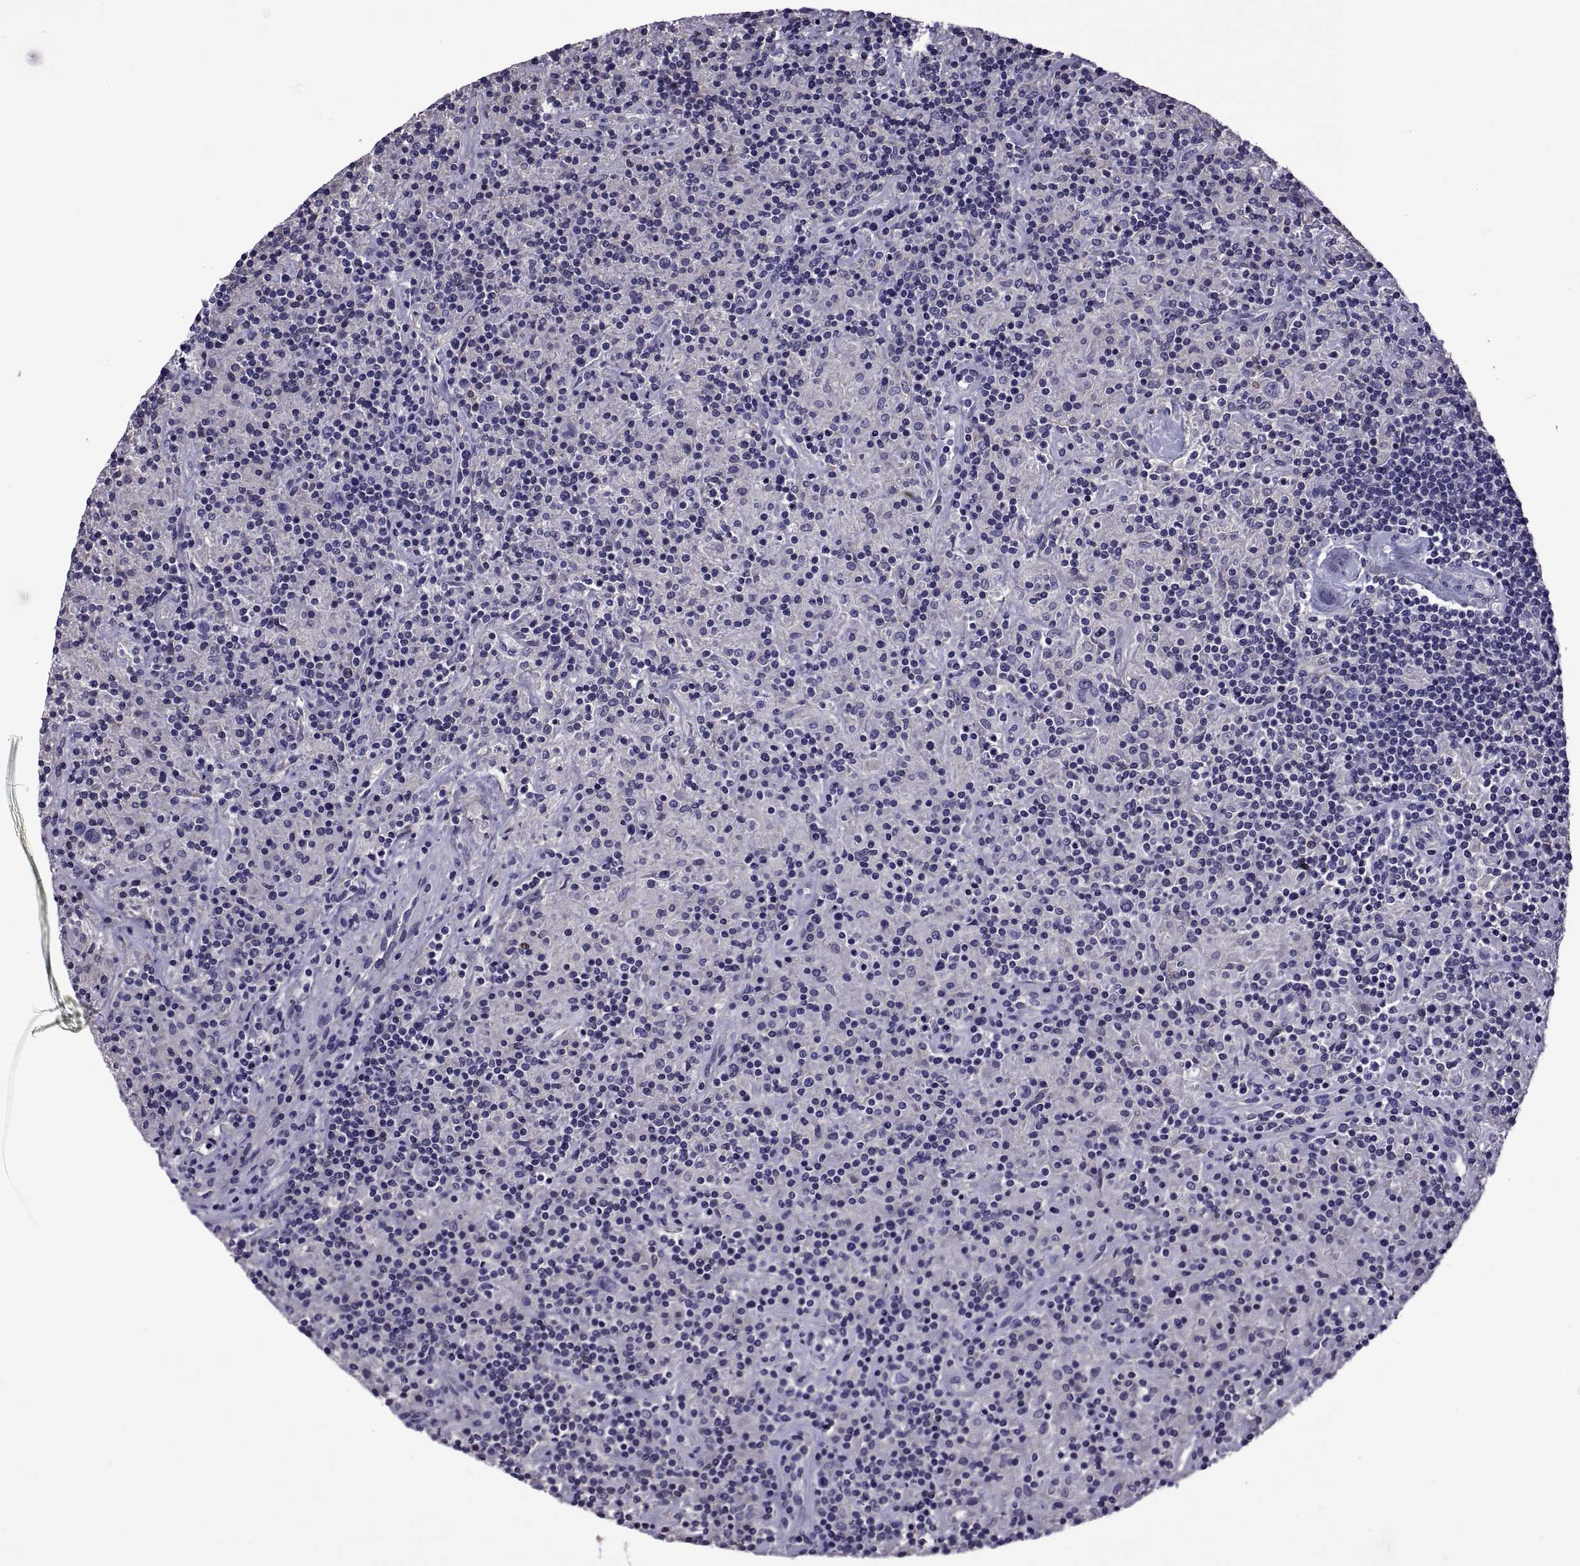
{"staining": {"intensity": "negative", "quantity": "none", "location": "none"}, "tissue": "lymphoma", "cell_type": "Tumor cells", "image_type": "cancer", "snomed": [{"axis": "morphology", "description": "Hodgkin's disease, NOS"}, {"axis": "topography", "description": "Lymph node"}], "caption": "Image shows no protein staining in tumor cells of lymphoma tissue. (Stains: DAB immunohistochemistry (IHC) with hematoxylin counter stain, Microscopy: brightfield microscopy at high magnification).", "gene": "TMC3", "patient": {"sex": "male", "age": 70}}